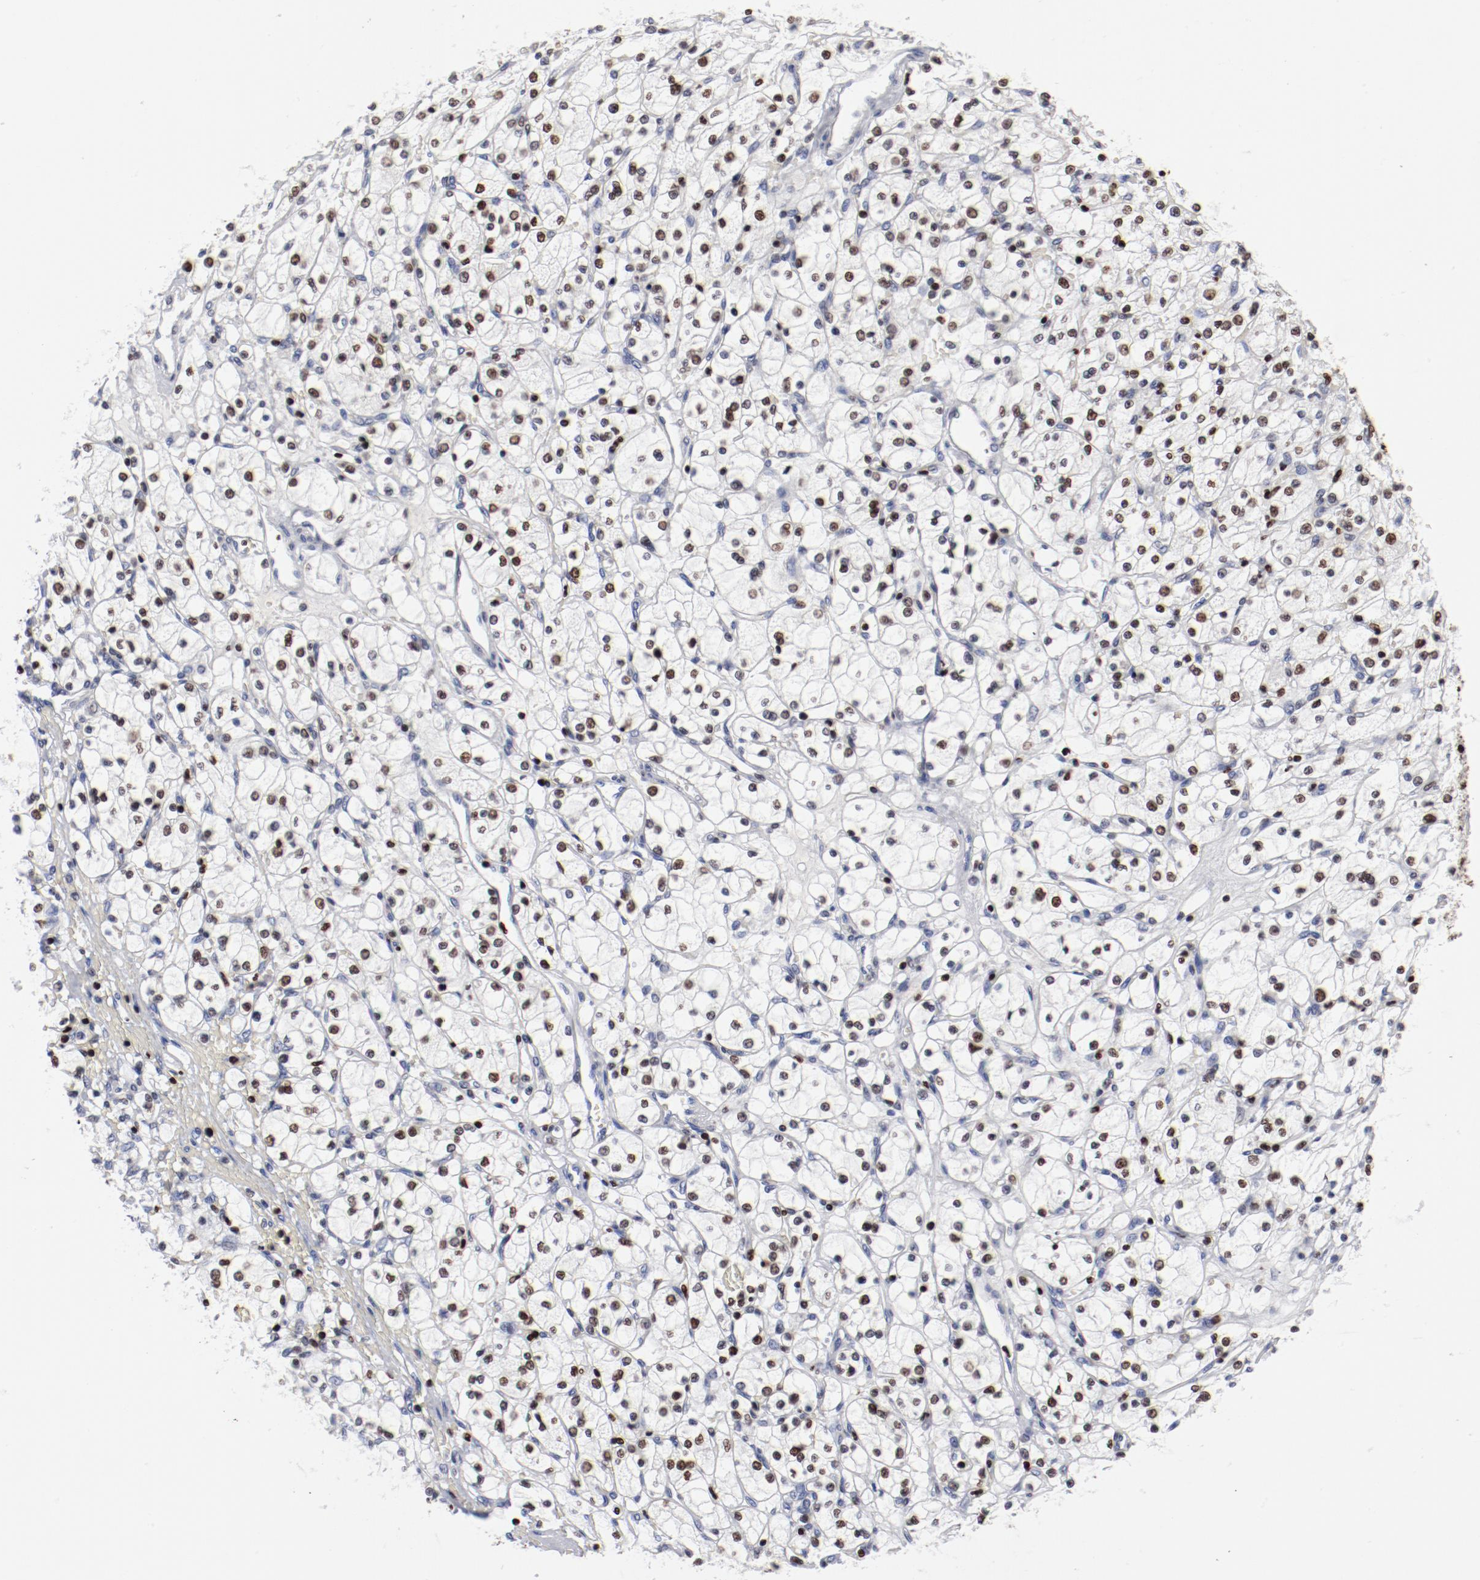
{"staining": {"intensity": "strong", "quantity": "25%-75%", "location": "nuclear"}, "tissue": "renal cancer", "cell_type": "Tumor cells", "image_type": "cancer", "snomed": [{"axis": "morphology", "description": "Adenocarcinoma, NOS"}, {"axis": "topography", "description": "Kidney"}], "caption": "Immunohistochemical staining of adenocarcinoma (renal) demonstrates strong nuclear protein expression in about 25%-75% of tumor cells.", "gene": "SMARCC2", "patient": {"sex": "female", "age": 83}}